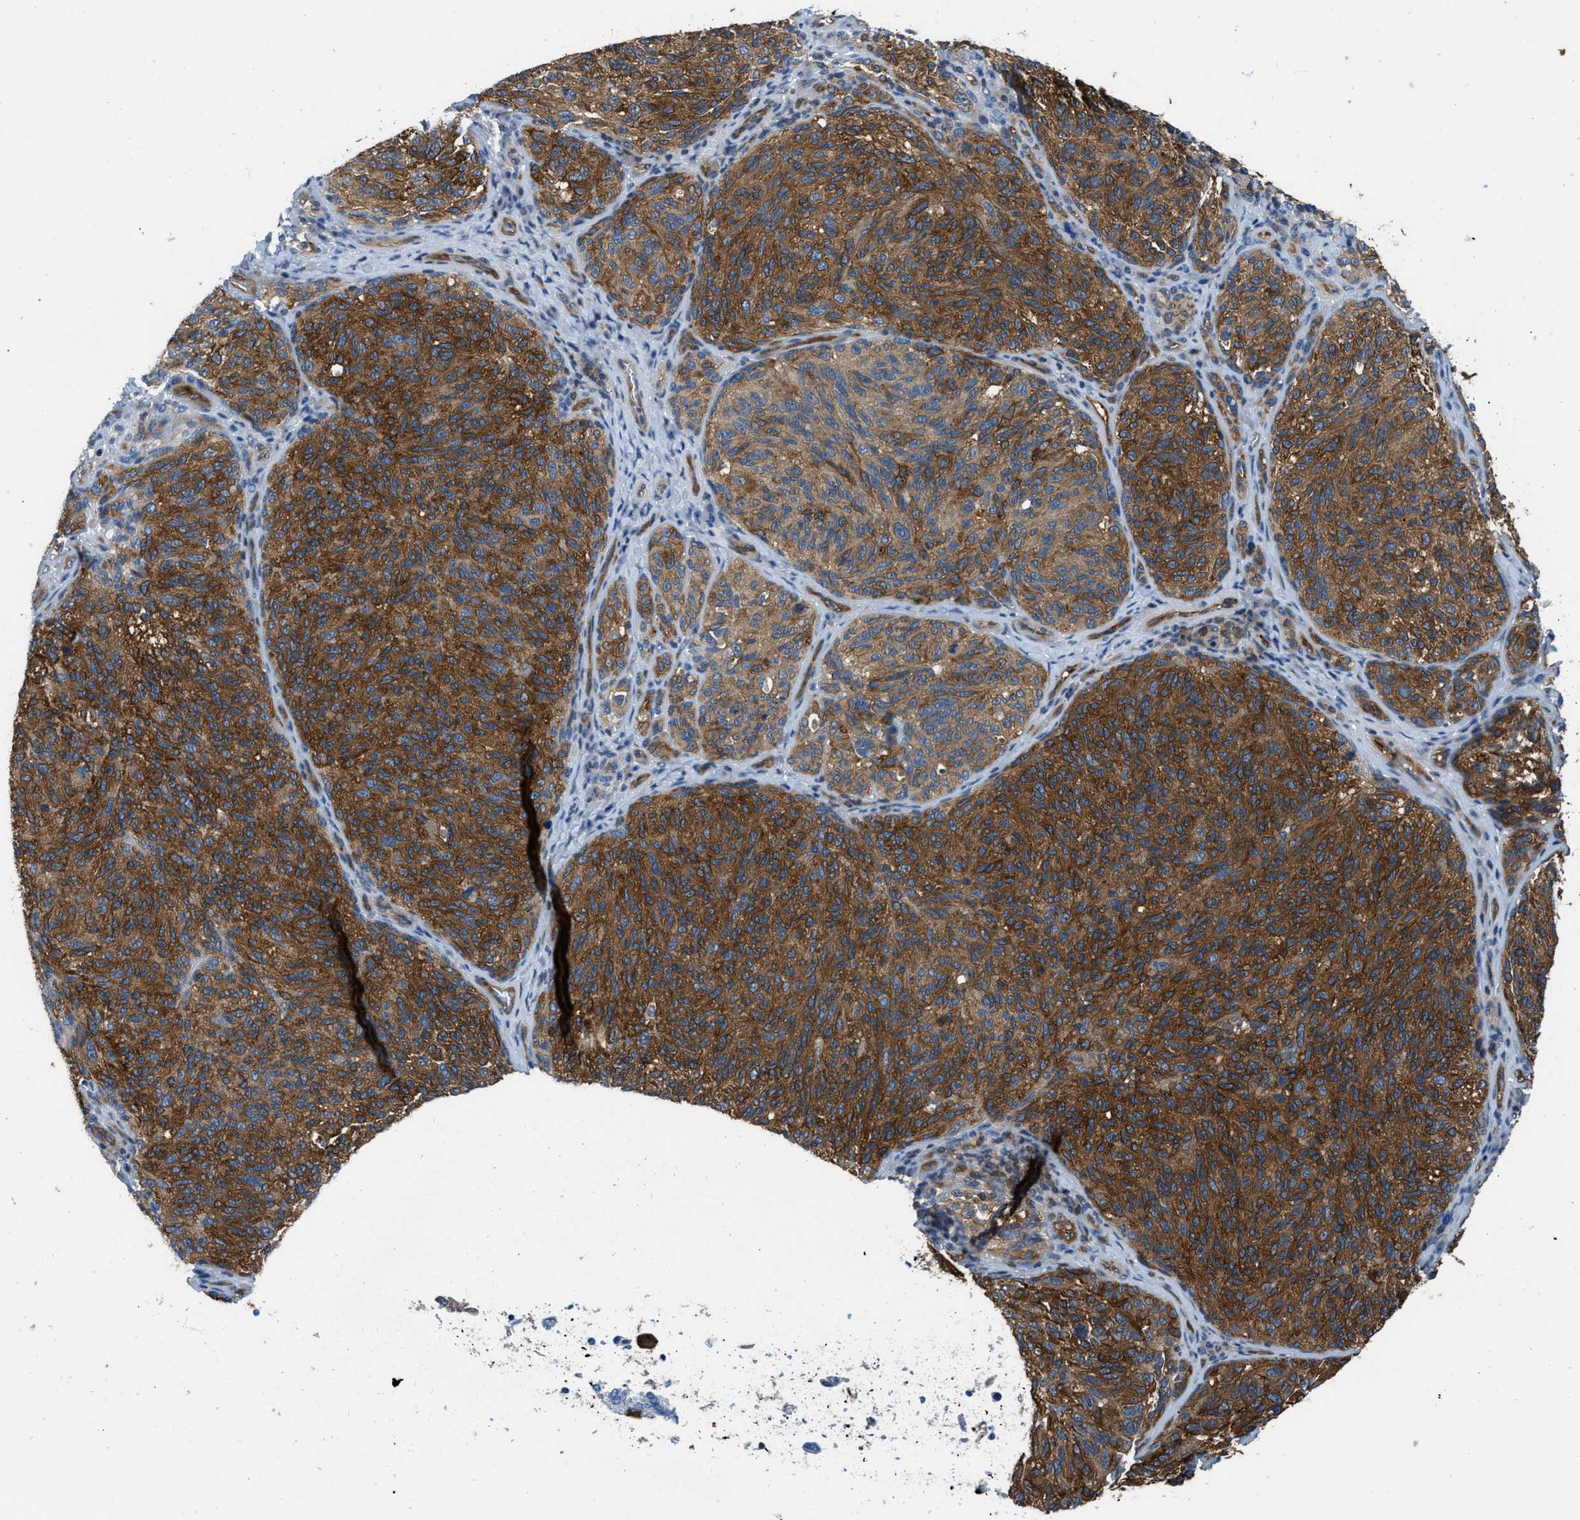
{"staining": {"intensity": "strong", "quantity": ">75%", "location": "cytoplasmic/membranous"}, "tissue": "melanoma", "cell_type": "Tumor cells", "image_type": "cancer", "snomed": [{"axis": "morphology", "description": "Malignant melanoma, NOS"}, {"axis": "topography", "description": "Skin"}], "caption": "The histopathology image reveals staining of melanoma, revealing strong cytoplasmic/membranous protein staining (brown color) within tumor cells.", "gene": "PFKP", "patient": {"sex": "female", "age": 73}}